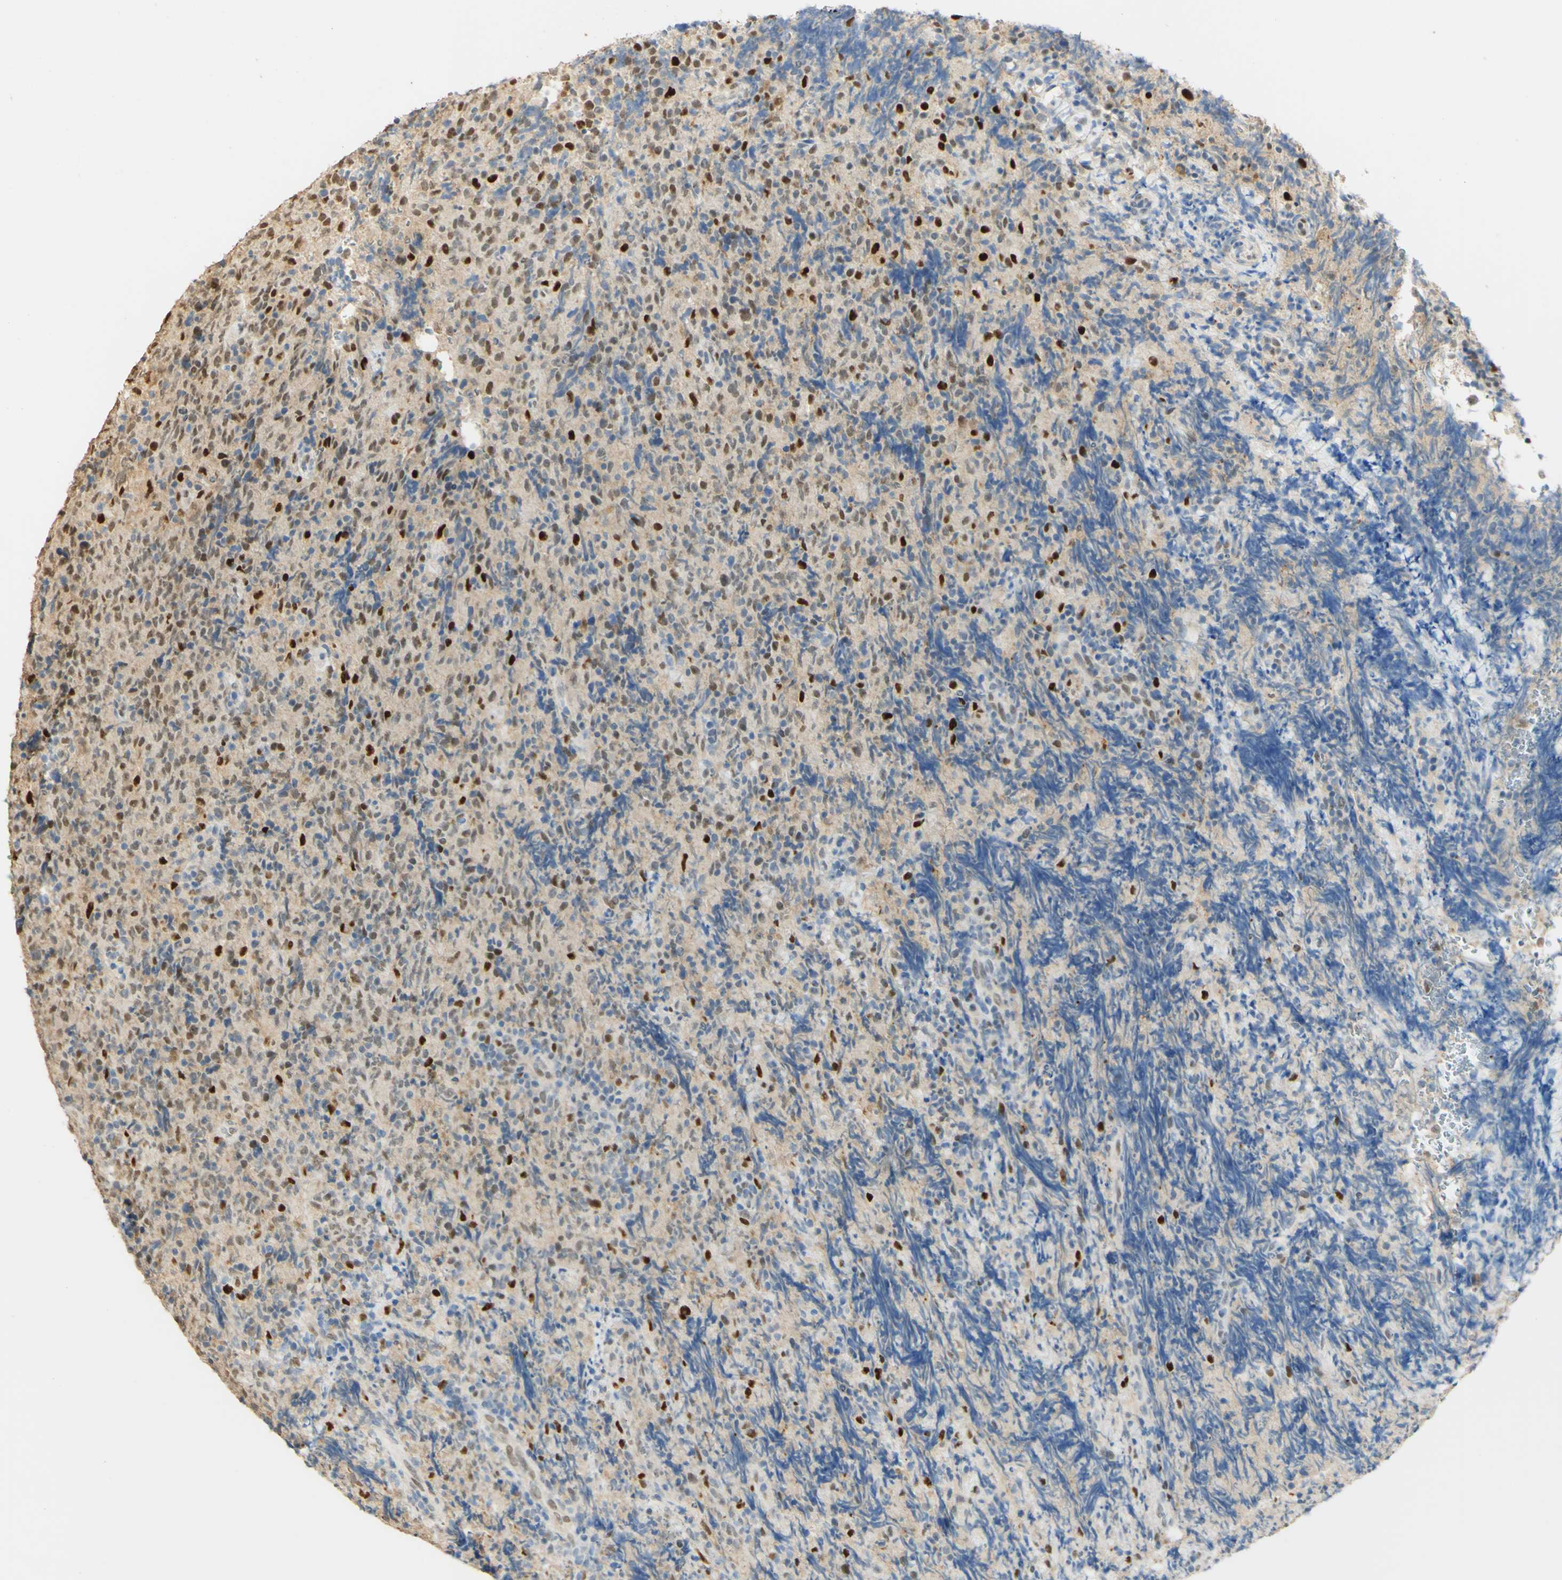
{"staining": {"intensity": "strong", "quantity": "25%-75%", "location": "nuclear"}, "tissue": "lymphoma", "cell_type": "Tumor cells", "image_type": "cancer", "snomed": [{"axis": "morphology", "description": "Malignant lymphoma, non-Hodgkin's type, High grade"}, {"axis": "topography", "description": "Tonsil"}], "caption": "Protein expression analysis of lymphoma reveals strong nuclear staining in approximately 25%-75% of tumor cells.", "gene": "MAP3K4", "patient": {"sex": "female", "age": 36}}